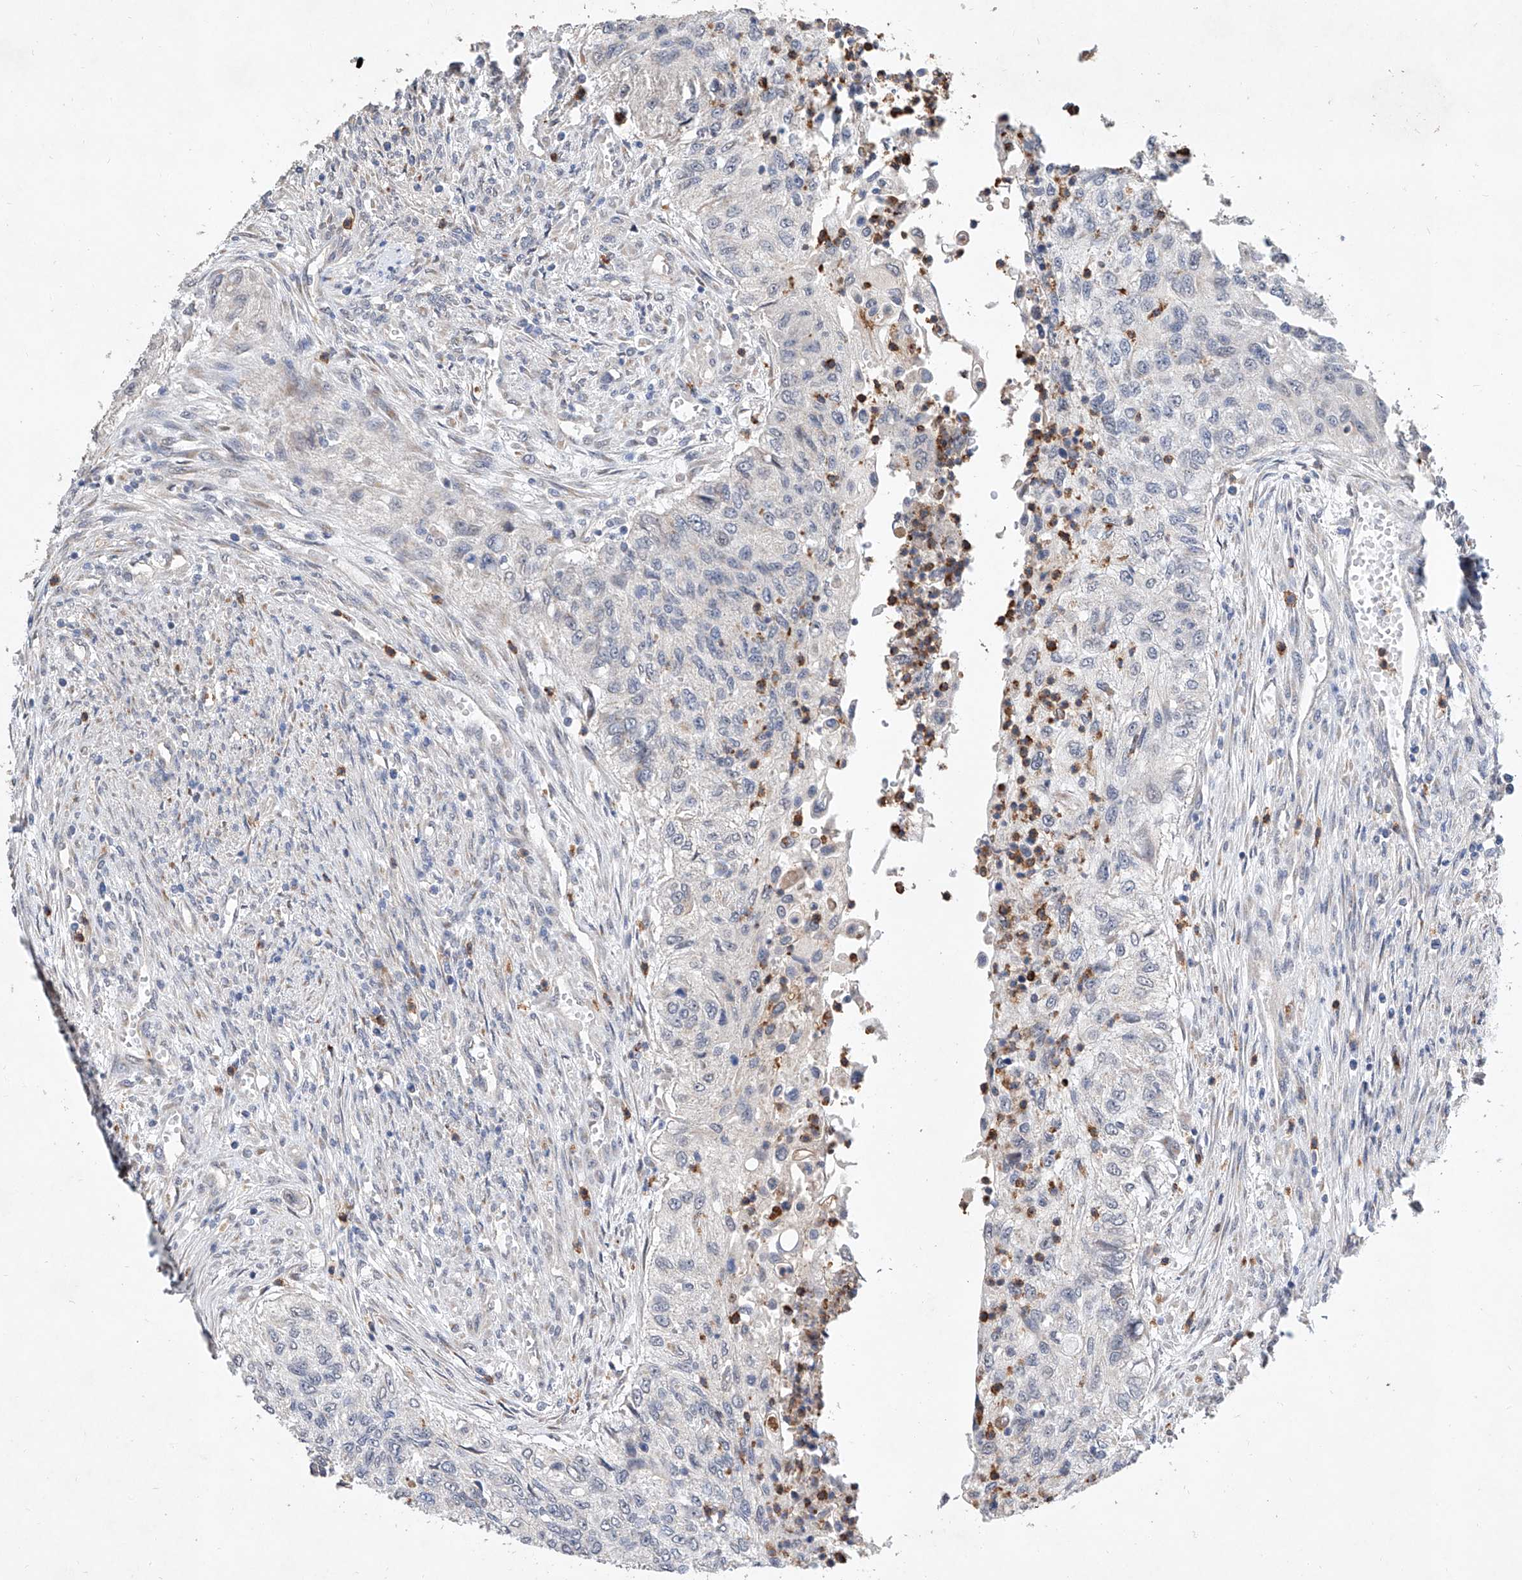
{"staining": {"intensity": "negative", "quantity": "none", "location": "none"}, "tissue": "urothelial cancer", "cell_type": "Tumor cells", "image_type": "cancer", "snomed": [{"axis": "morphology", "description": "Urothelial carcinoma, High grade"}, {"axis": "topography", "description": "Urinary bladder"}], "caption": "IHC histopathology image of neoplastic tissue: high-grade urothelial carcinoma stained with DAB (3,3'-diaminobenzidine) shows no significant protein staining in tumor cells.", "gene": "MFSD4B", "patient": {"sex": "female", "age": 60}}